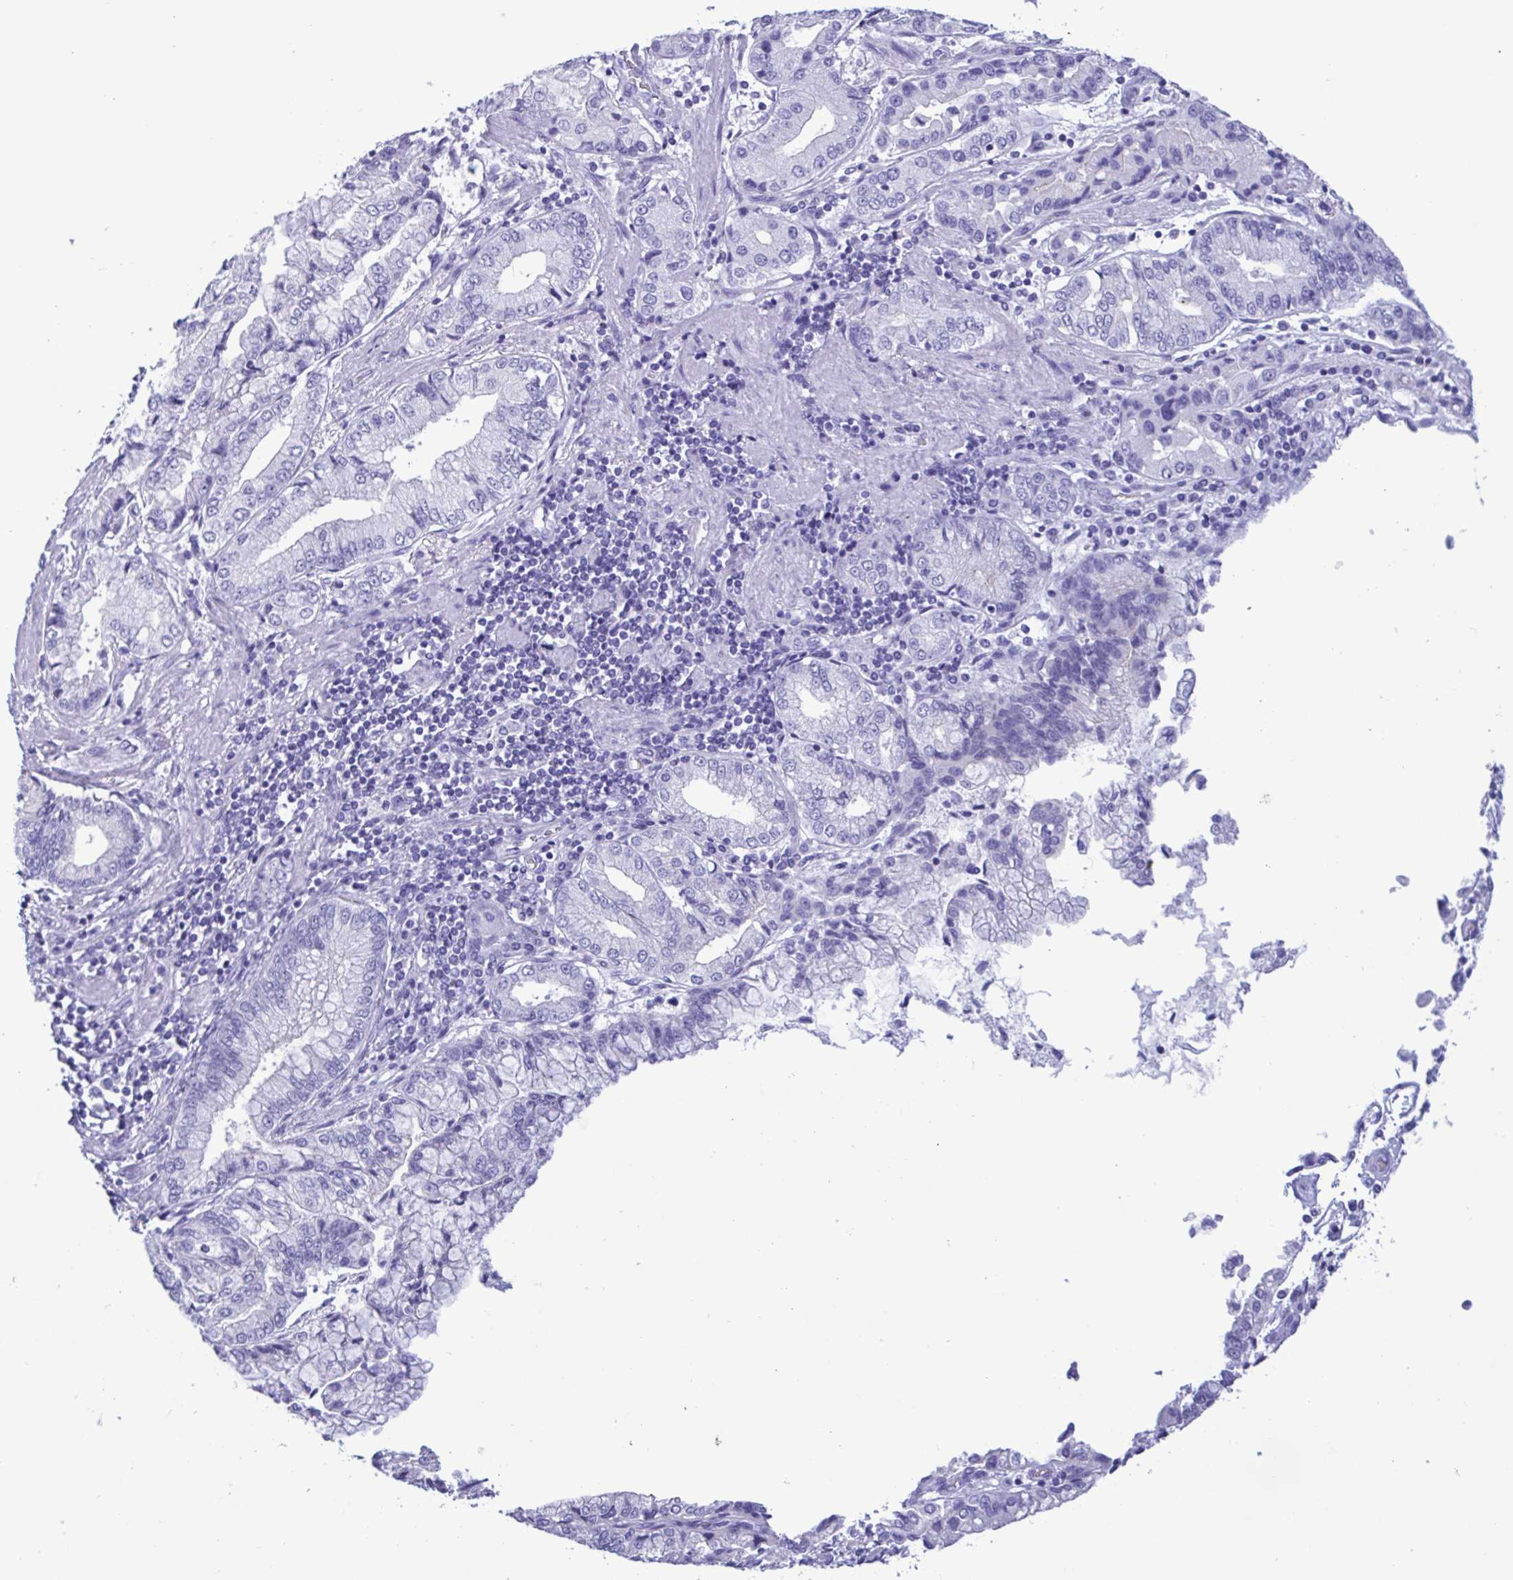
{"staining": {"intensity": "negative", "quantity": "none", "location": "none"}, "tissue": "stomach cancer", "cell_type": "Tumor cells", "image_type": "cancer", "snomed": [{"axis": "morphology", "description": "Adenocarcinoma, NOS"}, {"axis": "topography", "description": "Stomach, upper"}], "caption": "High magnification brightfield microscopy of stomach cancer (adenocarcinoma) stained with DAB (brown) and counterstained with hematoxylin (blue): tumor cells show no significant staining. (Immunohistochemistry (ihc), brightfield microscopy, high magnification).", "gene": "TSPY2", "patient": {"sex": "female", "age": 74}}